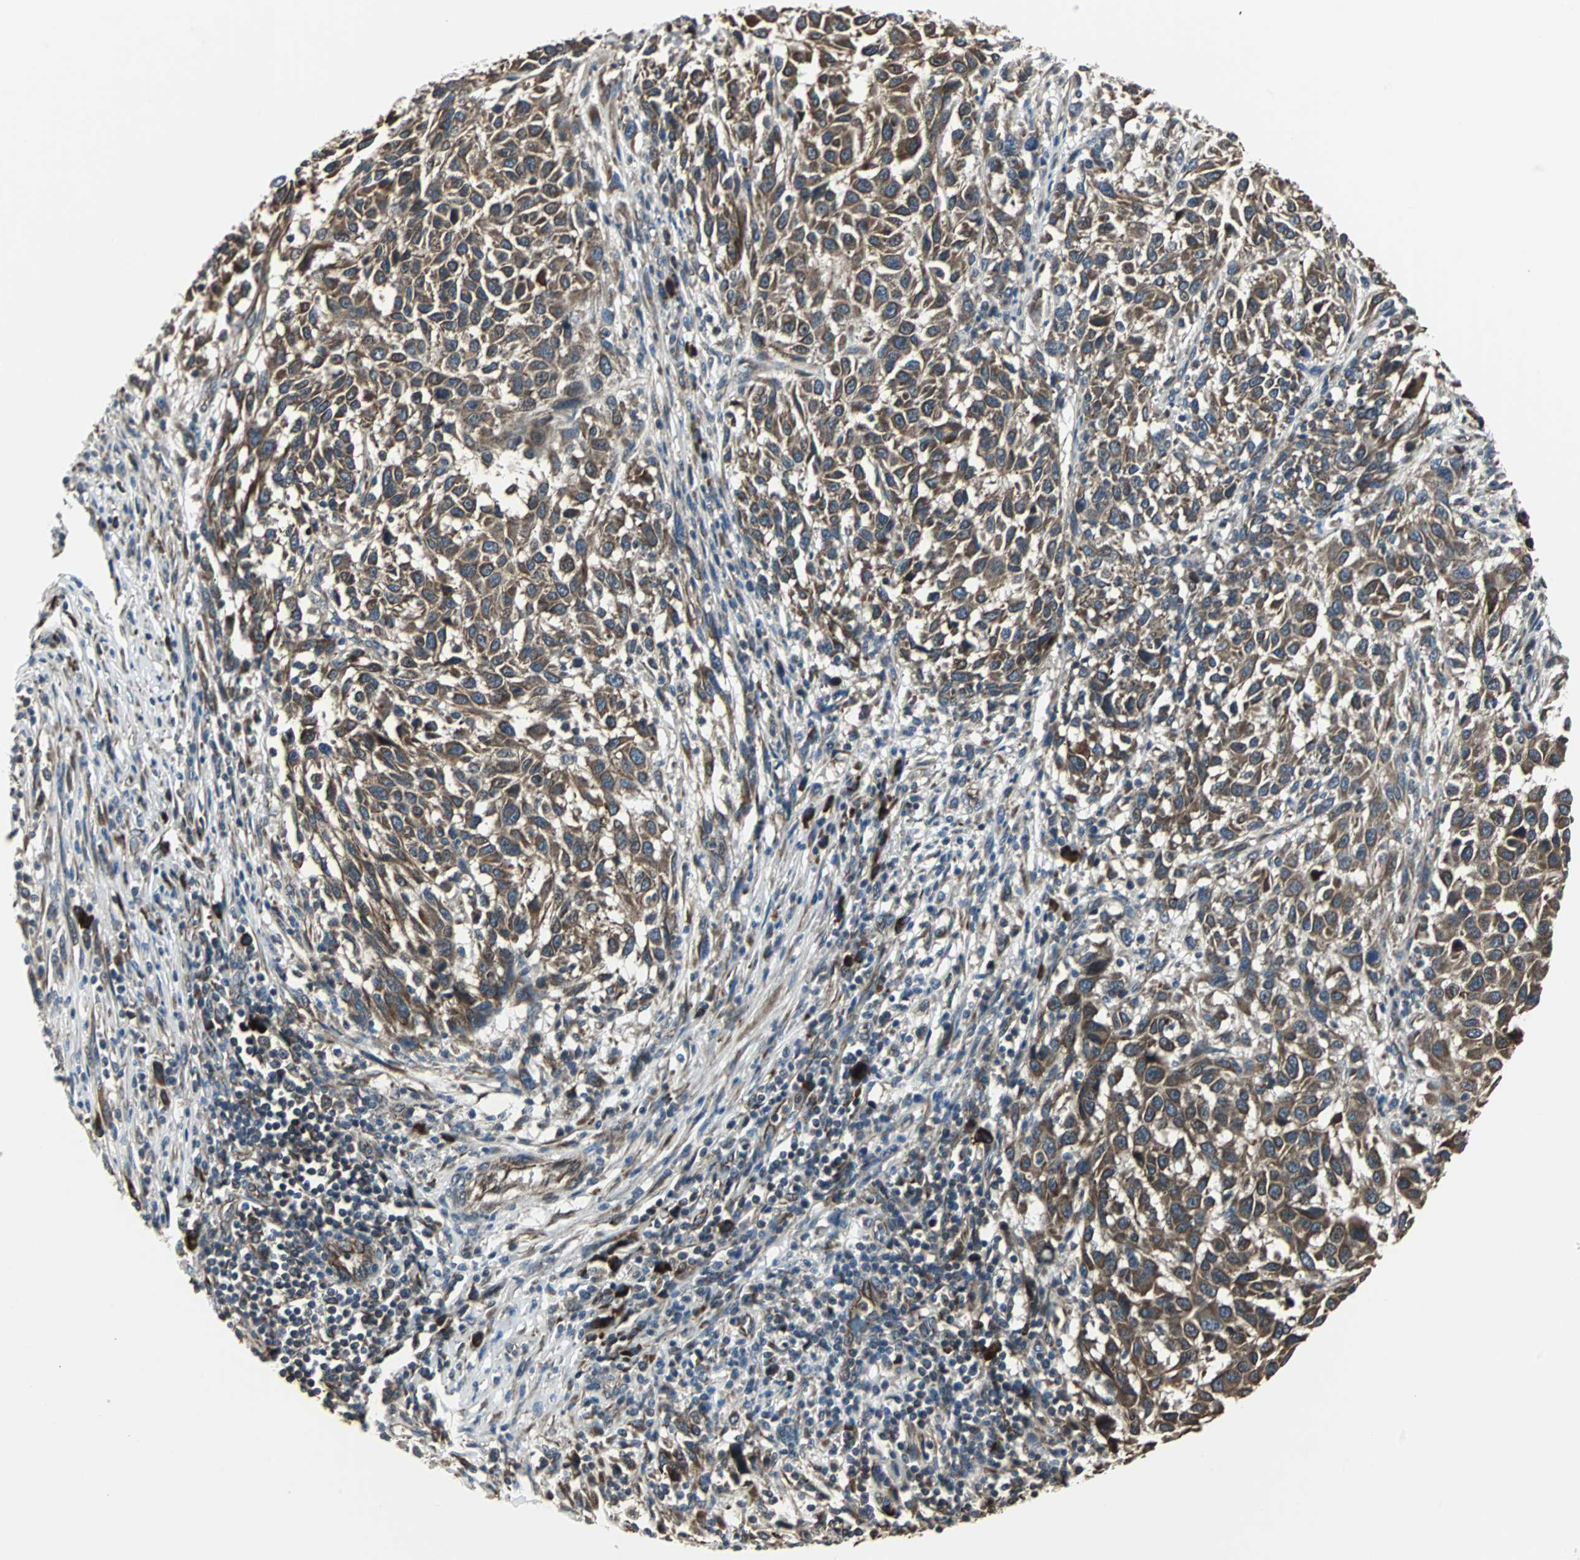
{"staining": {"intensity": "moderate", "quantity": ">75%", "location": "cytoplasmic/membranous"}, "tissue": "melanoma", "cell_type": "Tumor cells", "image_type": "cancer", "snomed": [{"axis": "morphology", "description": "Malignant melanoma, Metastatic site"}, {"axis": "topography", "description": "Lymph node"}], "caption": "Malignant melanoma (metastatic site) tissue demonstrates moderate cytoplasmic/membranous expression in about >75% of tumor cells", "gene": "CHP1", "patient": {"sex": "male", "age": 61}}